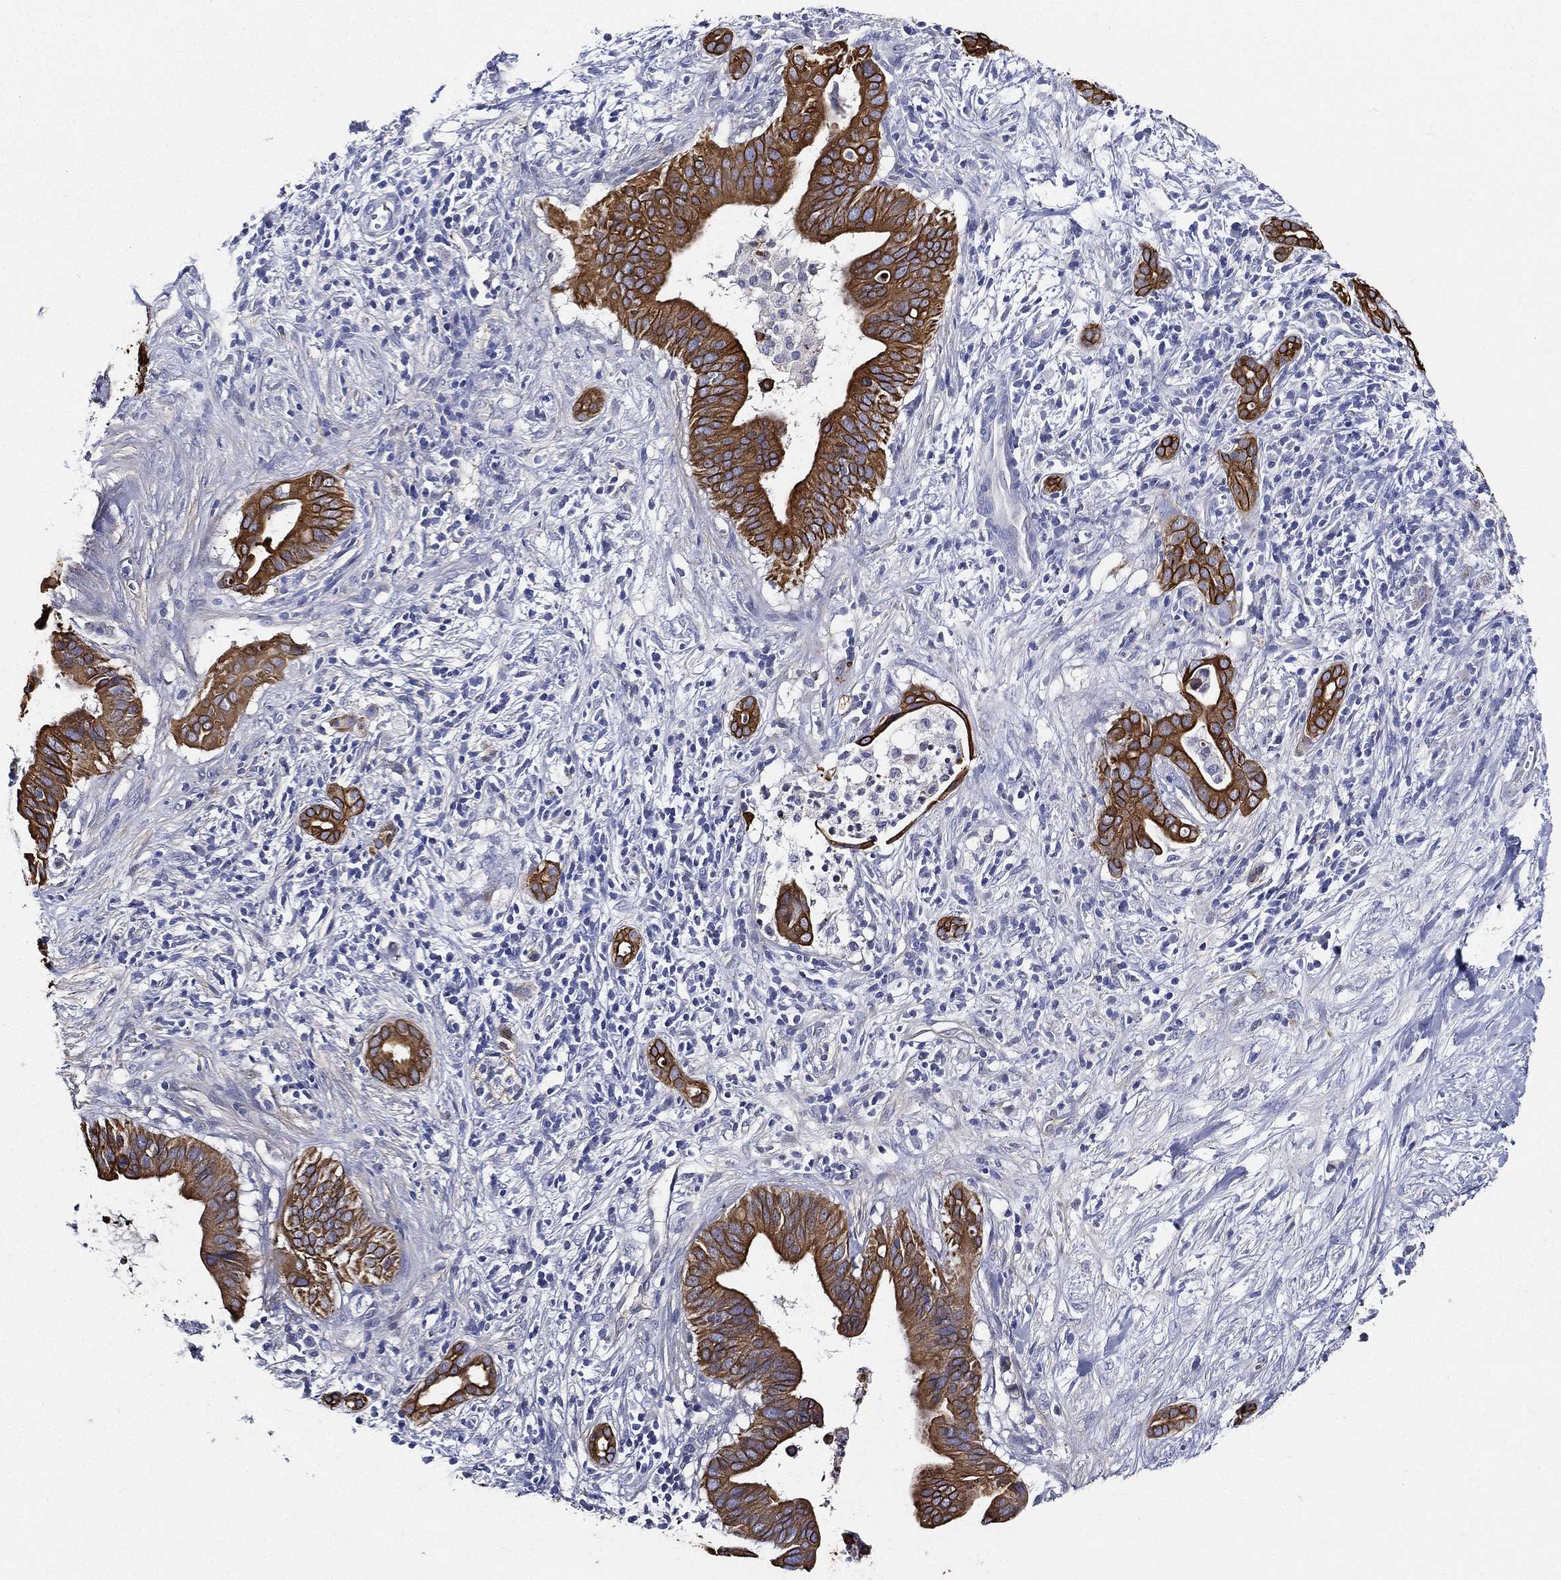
{"staining": {"intensity": "strong", "quantity": ">75%", "location": "cytoplasmic/membranous"}, "tissue": "pancreatic cancer", "cell_type": "Tumor cells", "image_type": "cancer", "snomed": [{"axis": "morphology", "description": "Adenocarcinoma, NOS"}, {"axis": "topography", "description": "Pancreas"}], "caption": "Human pancreatic adenocarcinoma stained for a protein (brown) demonstrates strong cytoplasmic/membranous positive expression in about >75% of tumor cells.", "gene": "NEDD9", "patient": {"sex": "male", "age": 61}}